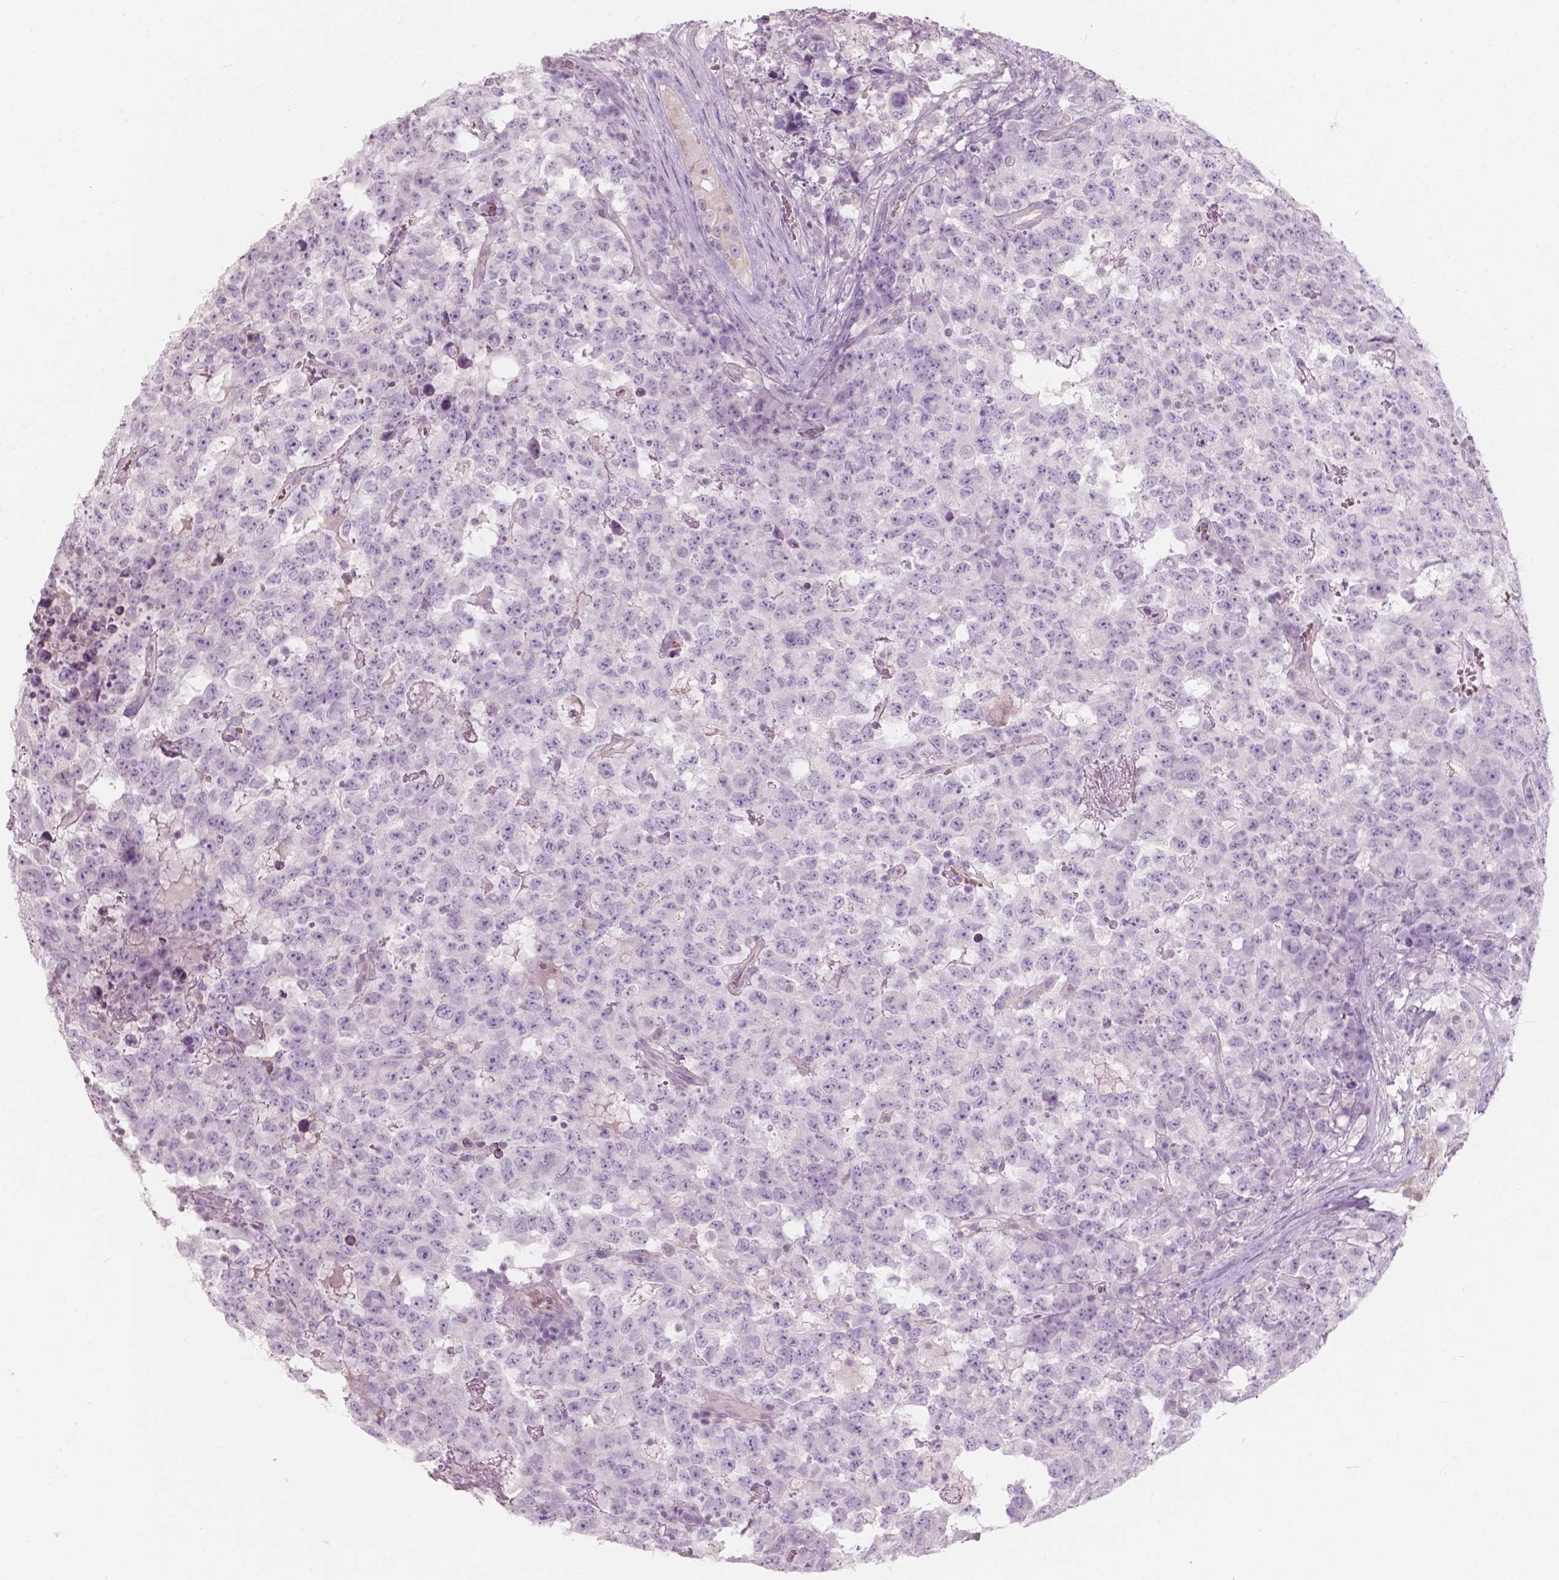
{"staining": {"intensity": "negative", "quantity": "none", "location": "none"}, "tissue": "testis cancer", "cell_type": "Tumor cells", "image_type": "cancer", "snomed": [{"axis": "morphology", "description": "Carcinoma, Embryonal, NOS"}, {"axis": "topography", "description": "Testis"}], "caption": "Histopathology image shows no protein staining in tumor cells of embryonal carcinoma (testis) tissue.", "gene": "AWAT1", "patient": {"sex": "male", "age": 23}}